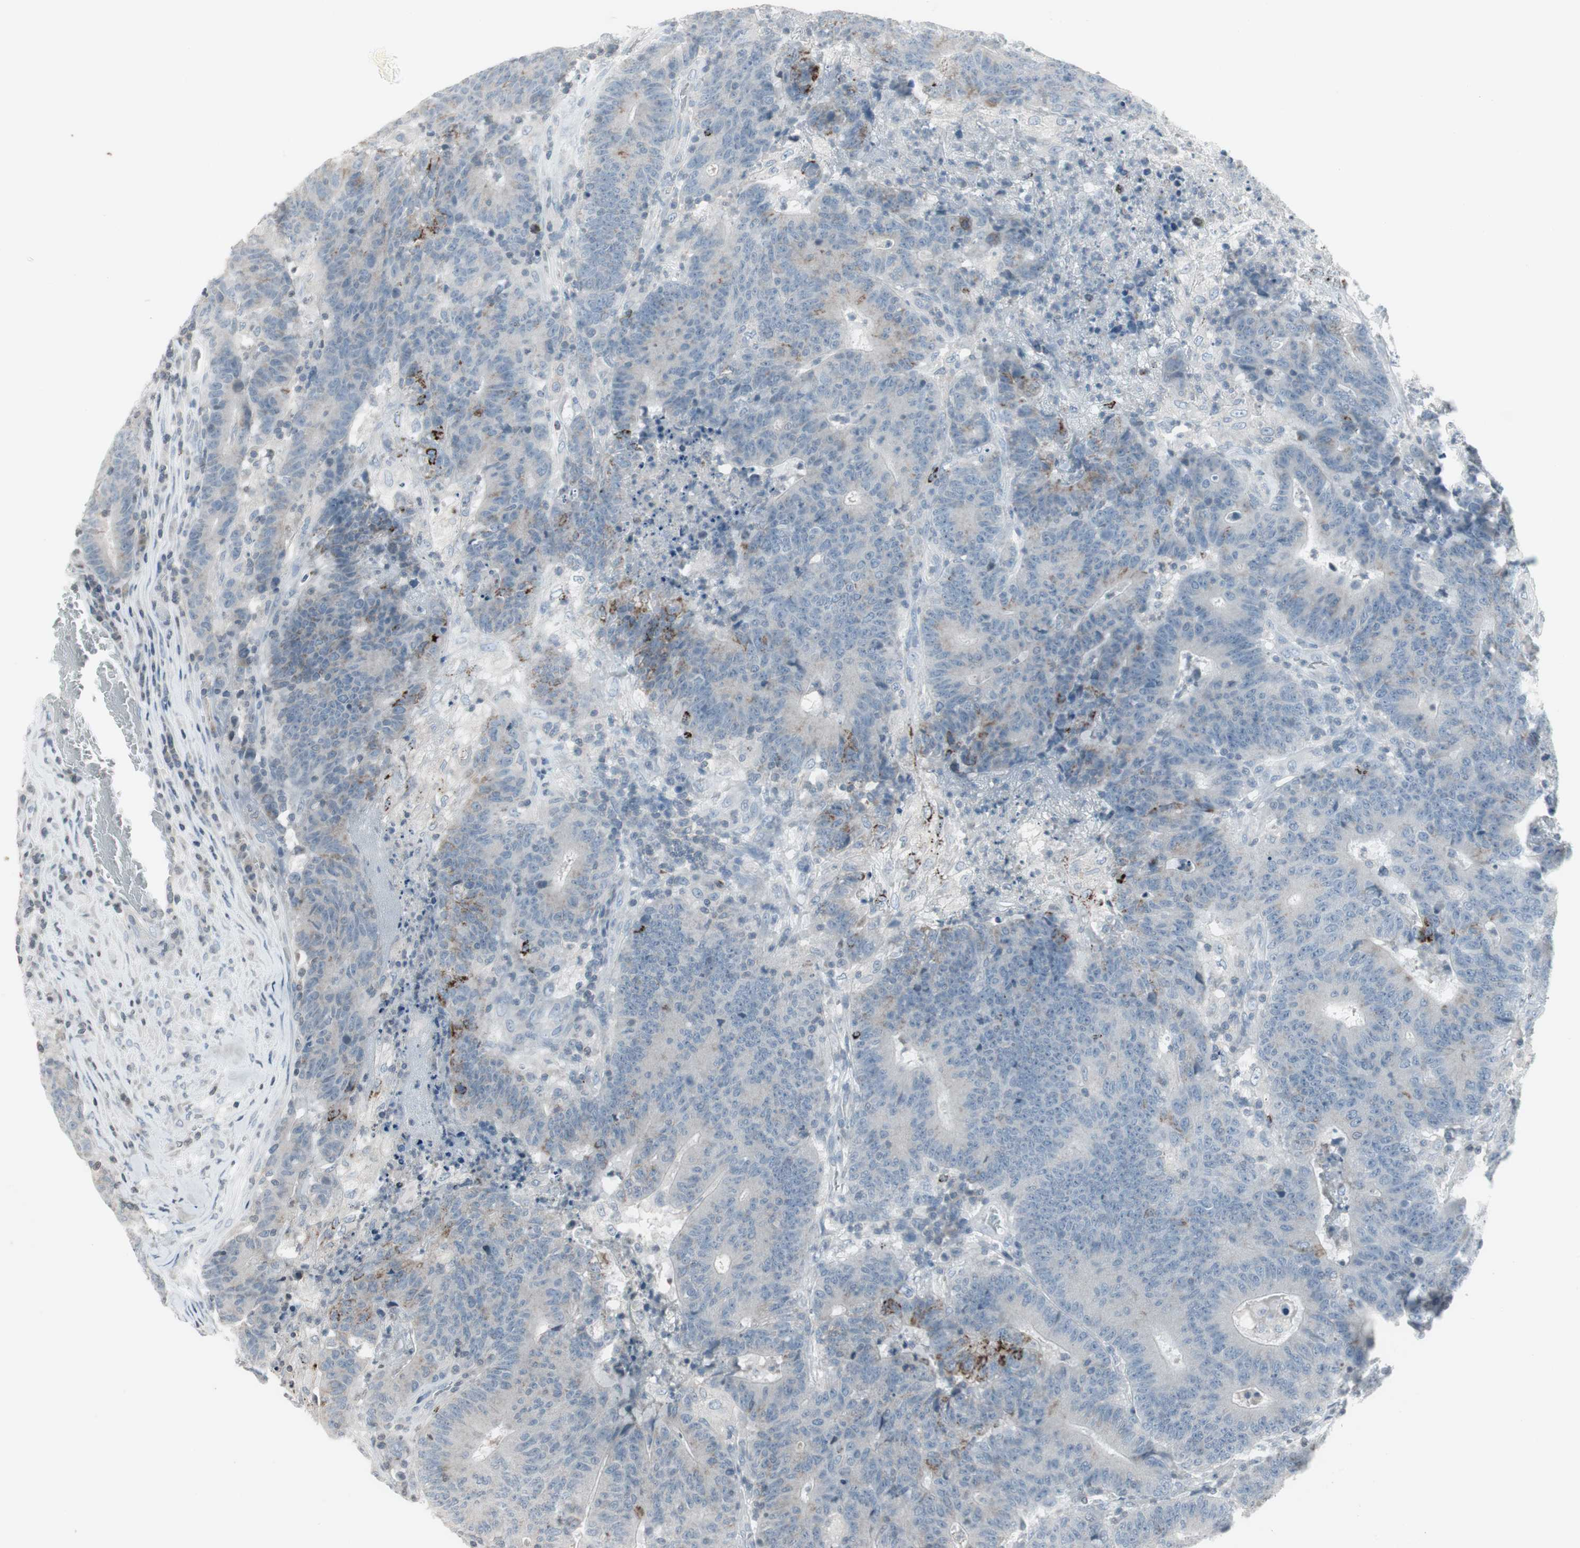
{"staining": {"intensity": "strong", "quantity": "<25%", "location": "cytoplasmic/membranous"}, "tissue": "colorectal cancer", "cell_type": "Tumor cells", "image_type": "cancer", "snomed": [{"axis": "morphology", "description": "Normal tissue, NOS"}, {"axis": "morphology", "description": "Adenocarcinoma, NOS"}, {"axis": "topography", "description": "Colon"}], "caption": "Strong cytoplasmic/membranous staining for a protein is appreciated in approximately <25% of tumor cells of adenocarcinoma (colorectal) using IHC.", "gene": "ARG2", "patient": {"sex": "female", "age": 75}}